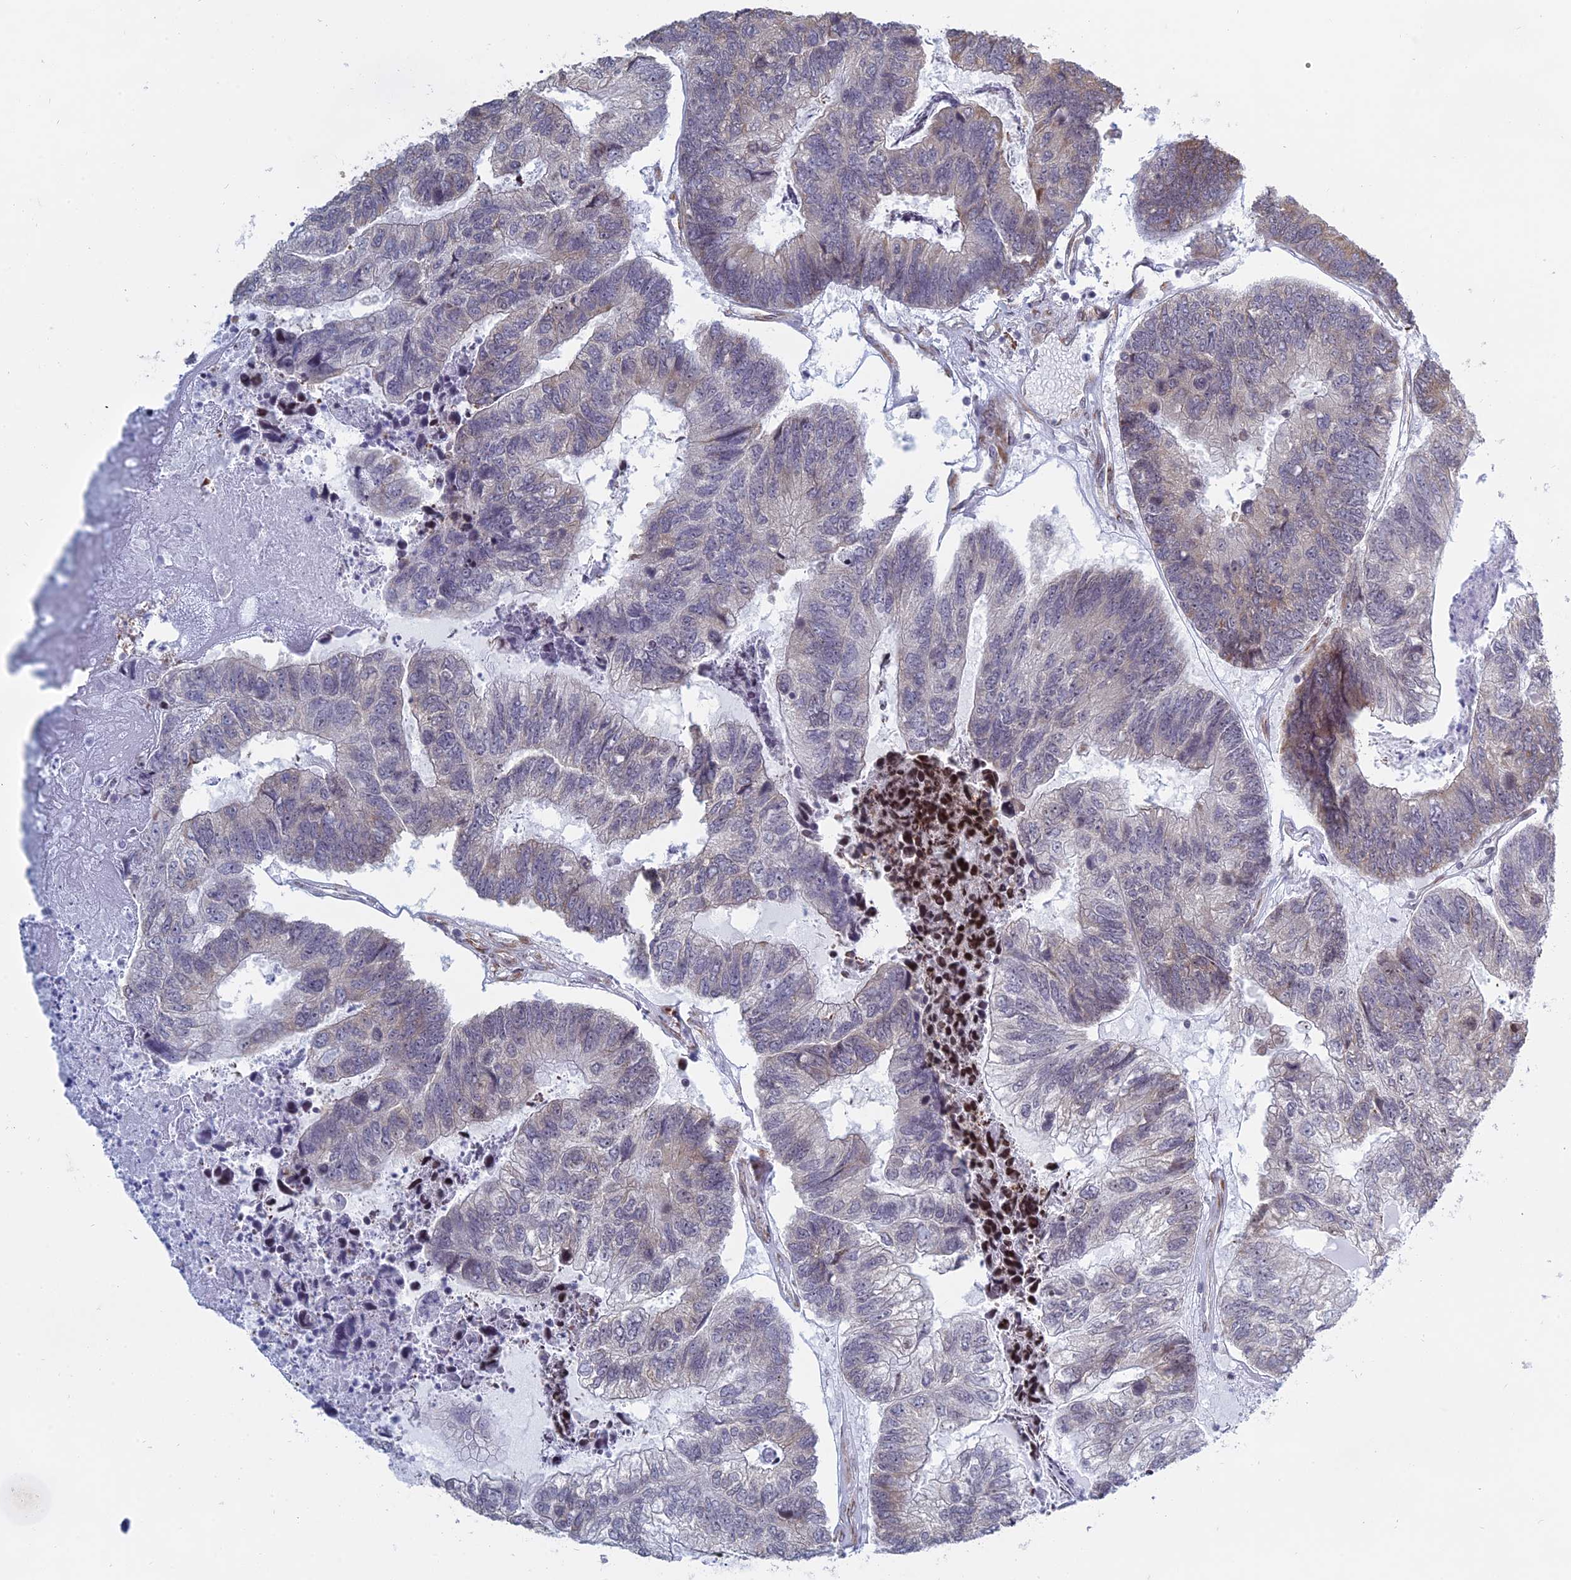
{"staining": {"intensity": "weak", "quantity": "25%-75%", "location": "cytoplasmic/membranous"}, "tissue": "colorectal cancer", "cell_type": "Tumor cells", "image_type": "cancer", "snomed": [{"axis": "morphology", "description": "Adenocarcinoma, NOS"}, {"axis": "topography", "description": "Colon"}], "caption": "A low amount of weak cytoplasmic/membranous positivity is present in about 25%-75% of tumor cells in colorectal adenocarcinoma tissue.", "gene": "RPS19BP1", "patient": {"sex": "female", "age": 67}}